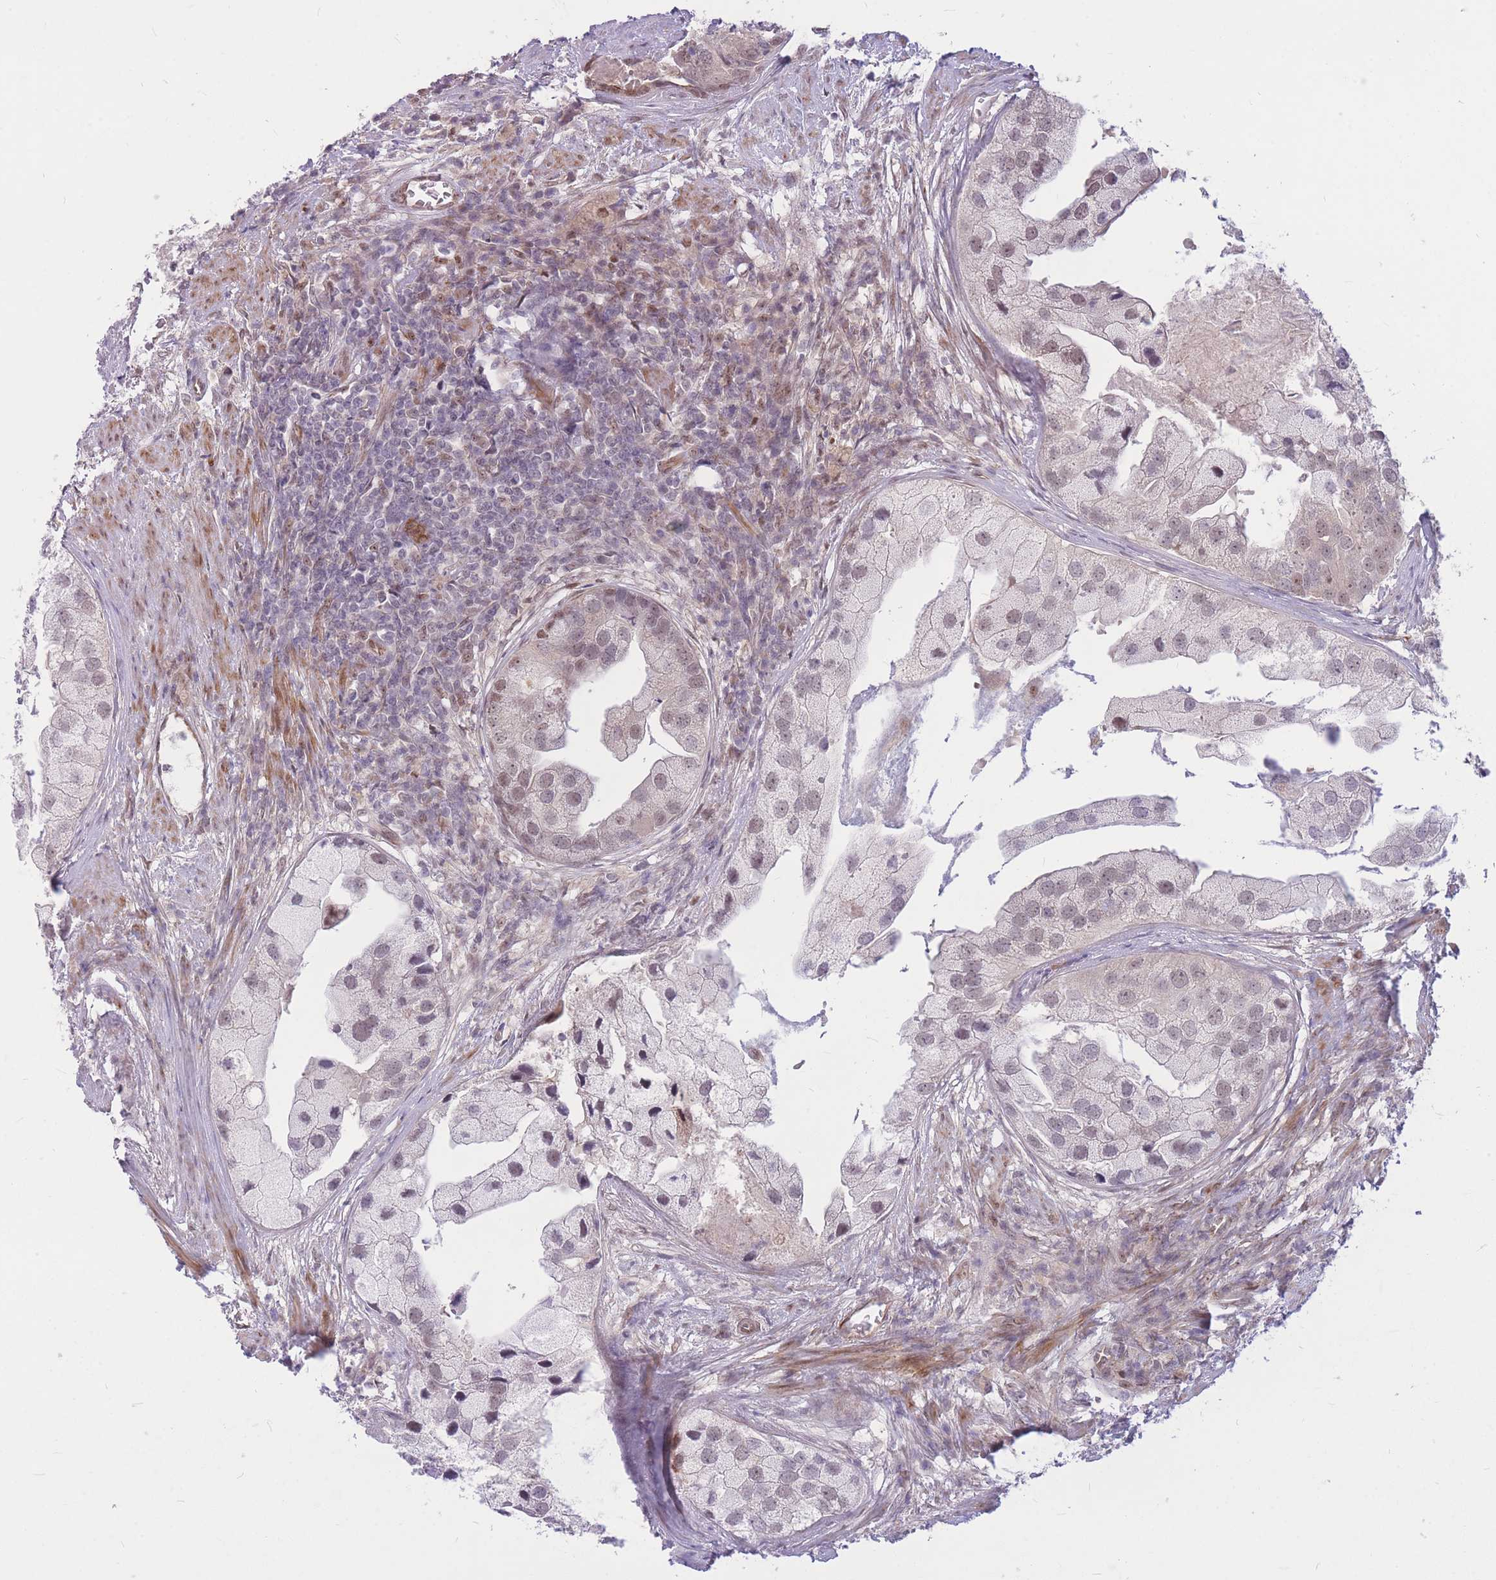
{"staining": {"intensity": "weak", "quantity": "25%-75%", "location": "nuclear"}, "tissue": "prostate cancer", "cell_type": "Tumor cells", "image_type": "cancer", "snomed": [{"axis": "morphology", "description": "Adenocarcinoma, High grade"}, {"axis": "topography", "description": "Prostate"}], "caption": "This histopathology image demonstrates adenocarcinoma (high-grade) (prostate) stained with IHC to label a protein in brown. The nuclear of tumor cells show weak positivity for the protein. Nuclei are counter-stained blue.", "gene": "ERCC2", "patient": {"sex": "male", "age": 62}}